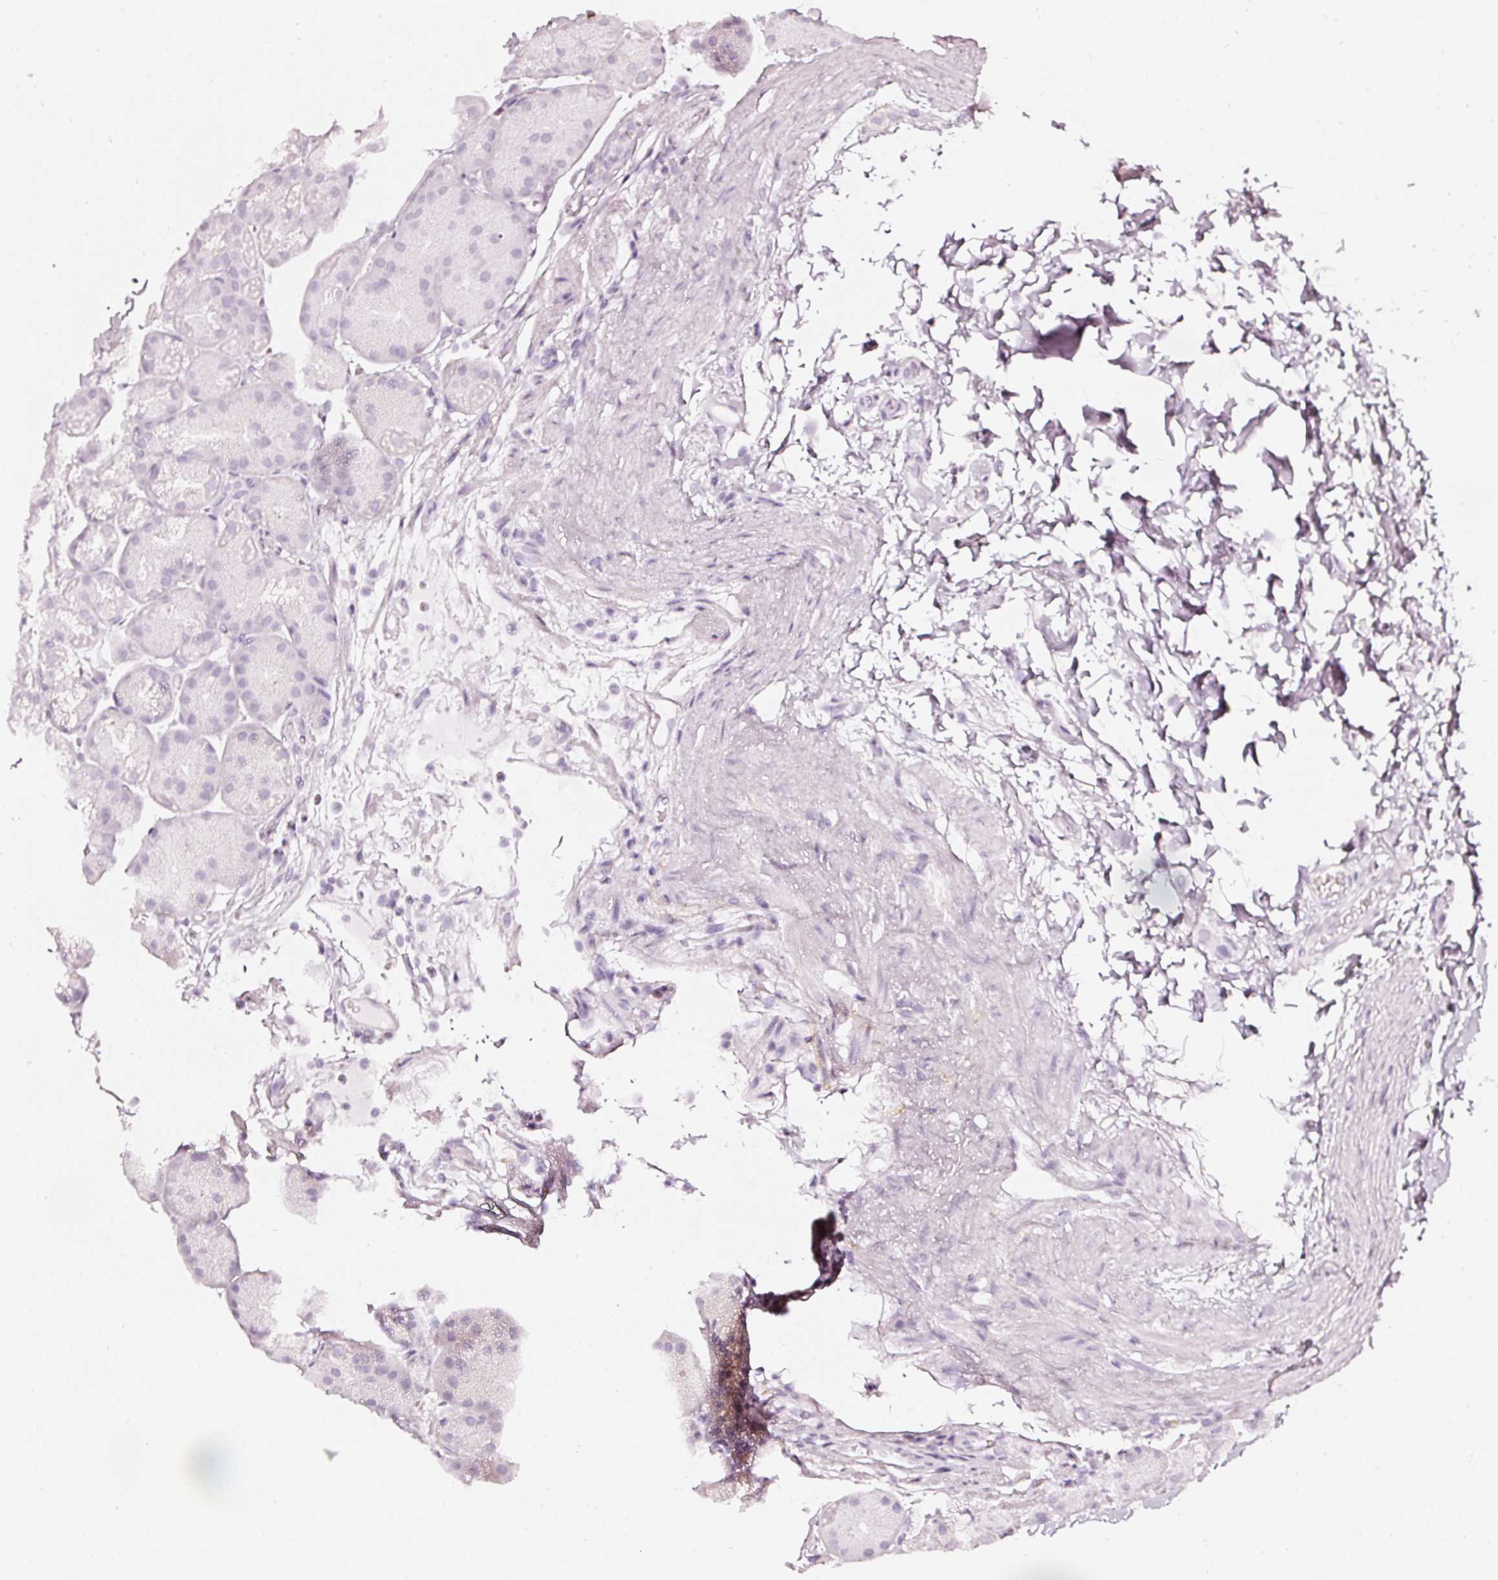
{"staining": {"intensity": "negative", "quantity": "none", "location": "none"}, "tissue": "stomach", "cell_type": "Glandular cells", "image_type": "normal", "snomed": [{"axis": "morphology", "description": "Normal tissue, NOS"}, {"axis": "topography", "description": "Stomach, lower"}], "caption": "DAB immunohistochemical staining of normal stomach reveals no significant staining in glandular cells.", "gene": "CNP", "patient": {"sex": "male", "age": 67}}